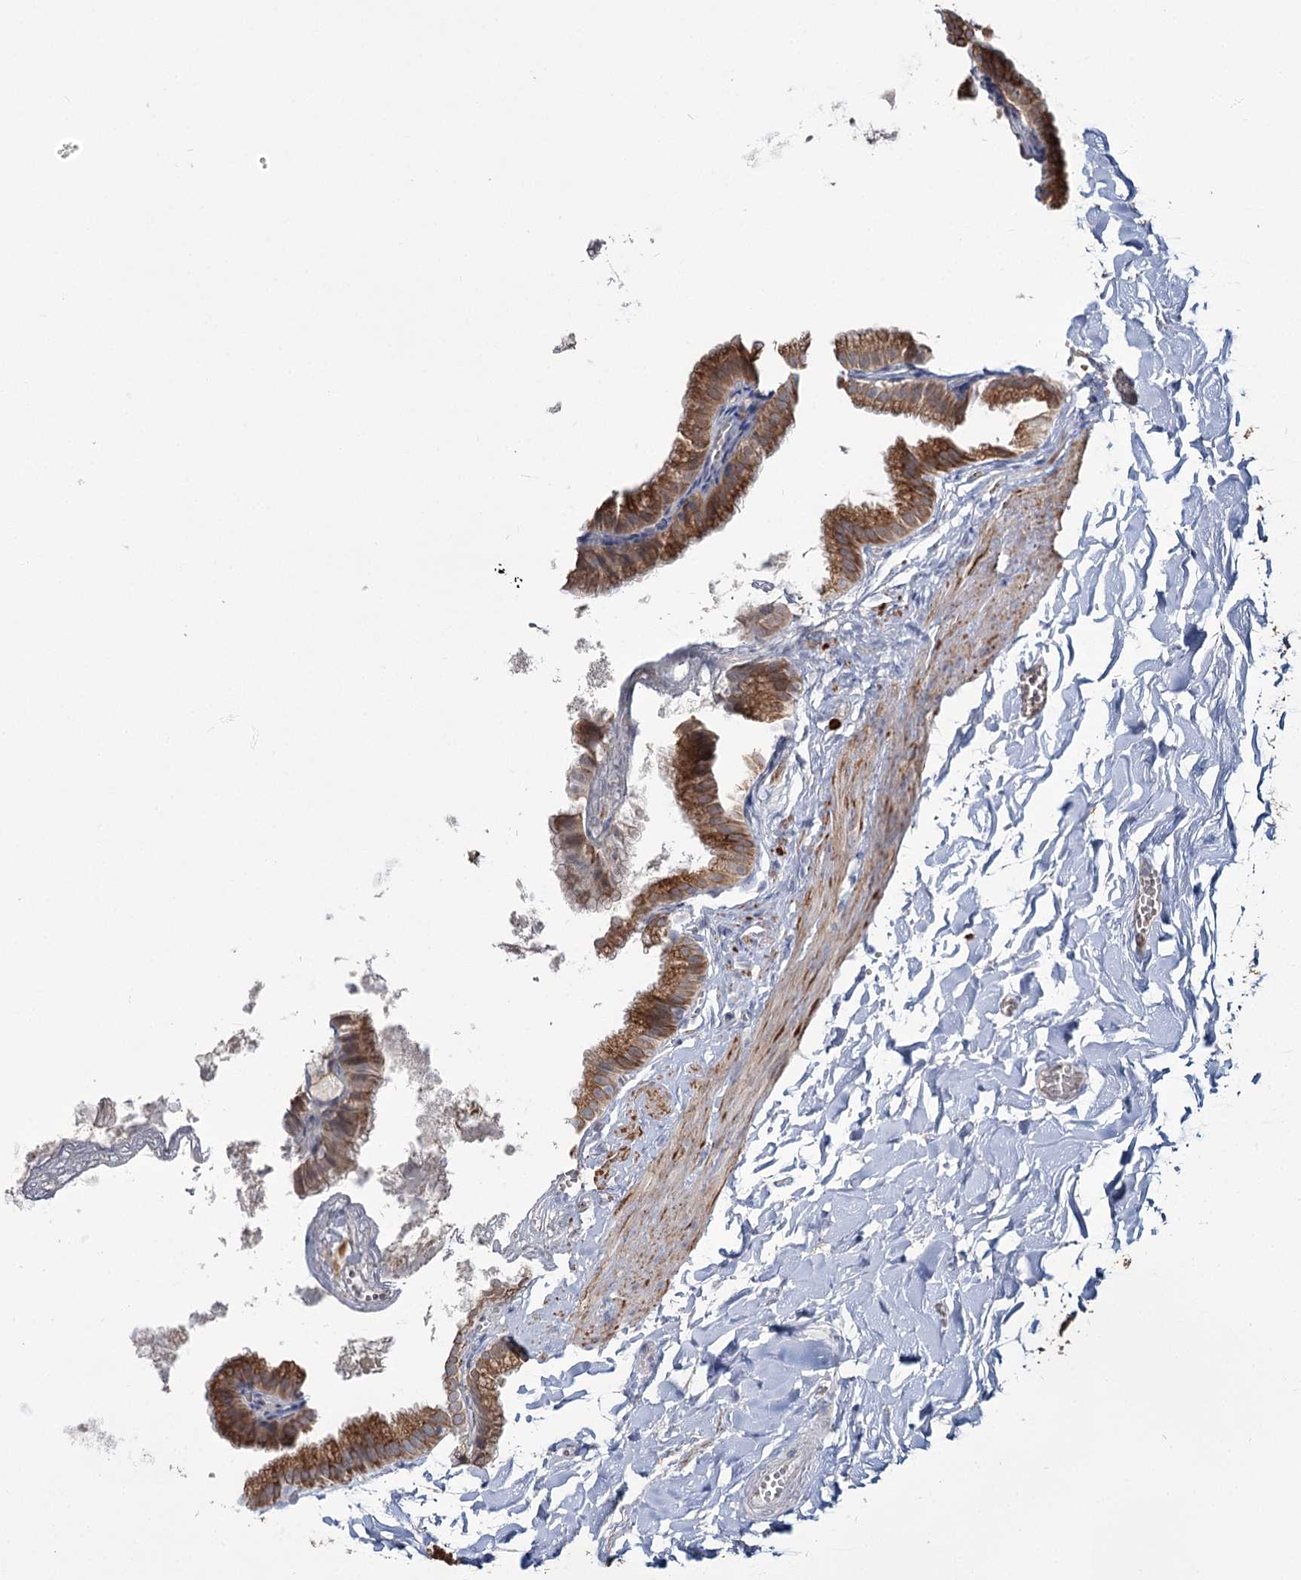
{"staining": {"intensity": "moderate", "quantity": ">75%", "location": "cytoplasmic/membranous"}, "tissue": "gallbladder", "cell_type": "Glandular cells", "image_type": "normal", "snomed": [{"axis": "morphology", "description": "Normal tissue, NOS"}, {"axis": "topography", "description": "Gallbladder"}], "caption": "DAB (3,3'-diaminobenzidine) immunohistochemical staining of normal gallbladder exhibits moderate cytoplasmic/membranous protein expression in about >75% of glandular cells.", "gene": "ZCCHC9", "patient": {"sex": "male", "age": 38}}